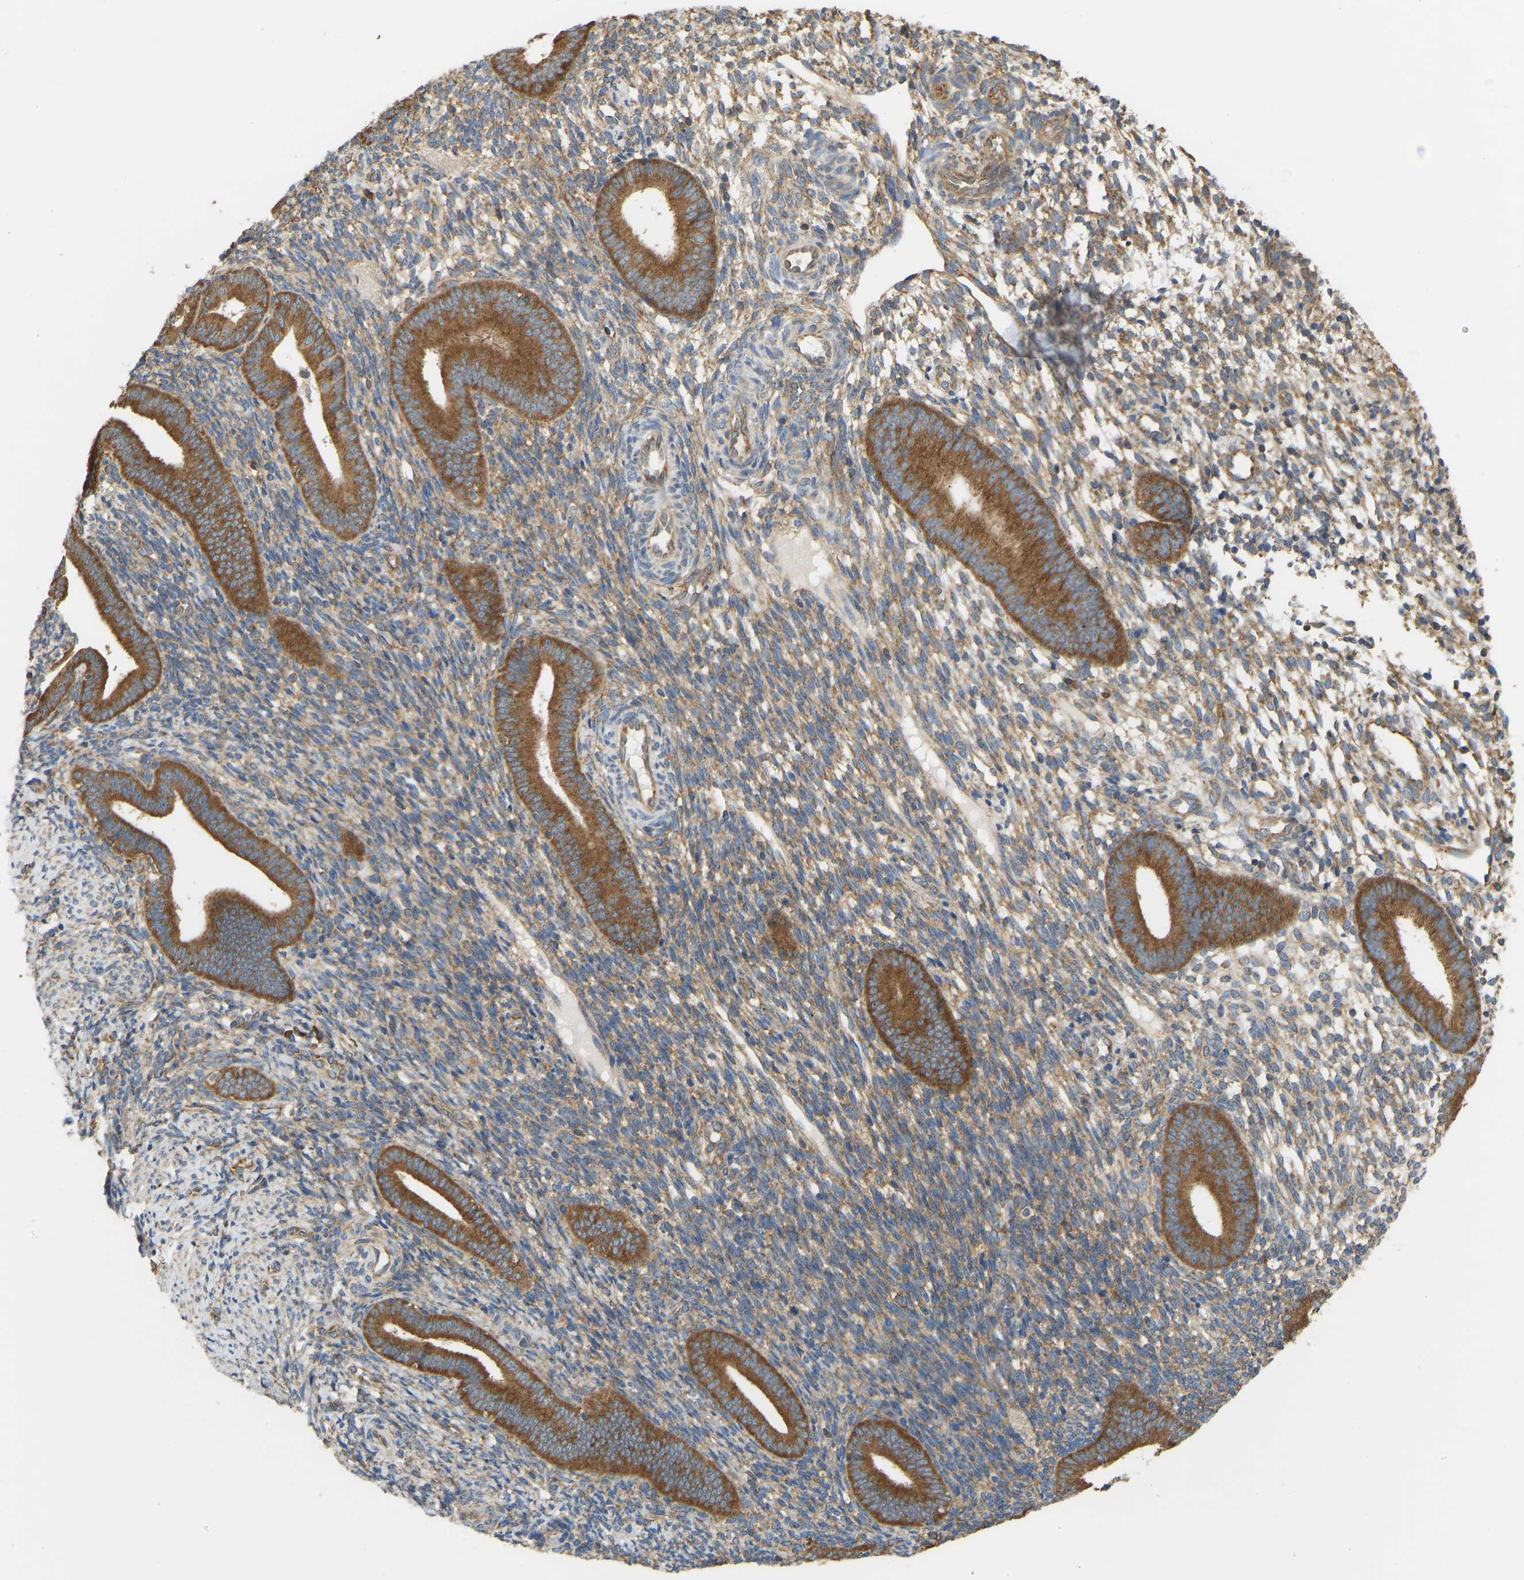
{"staining": {"intensity": "moderate", "quantity": ">75%", "location": "cytoplasmic/membranous"}, "tissue": "endometrium", "cell_type": "Cells in endometrial stroma", "image_type": "normal", "snomed": [{"axis": "morphology", "description": "Normal tissue, NOS"}, {"axis": "topography", "description": "Uterus"}, {"axis": "topography", "description": "Endometrium"}], "caption": "Endometrium stained with a brown dye shows moderate cytoplasmic/membranous positive positivity in about >75% of cells in endometrial stroma.", "gene": "RPS6KB2", "patient": {"sex": "female", "age": 33}}